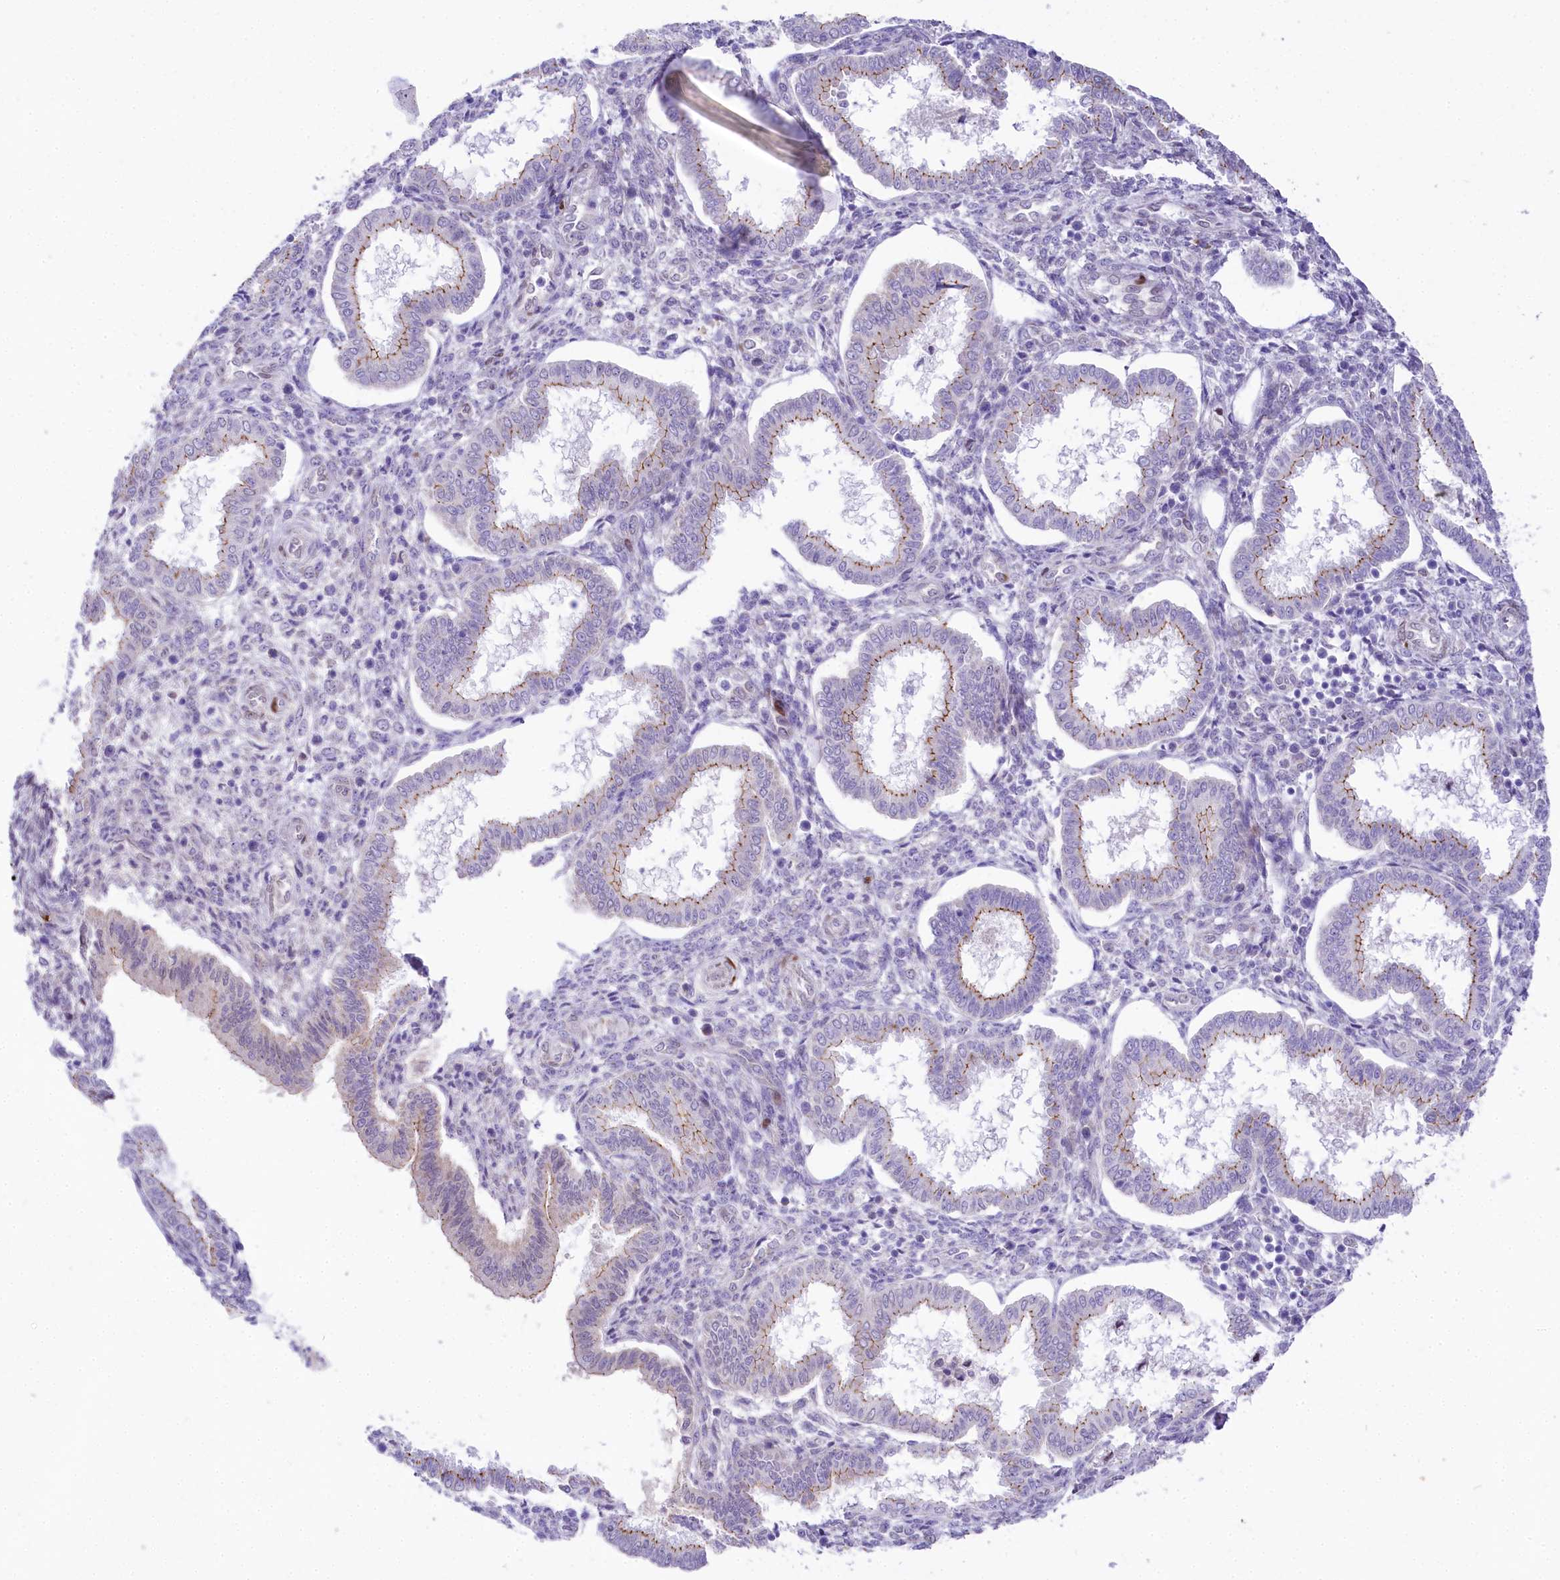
{"staining": {"intensity": "negative", "quantity": "none", "location": "none"}, "tissue": "endometrium", "cell_type": "Cells in endometrial stroma", "image_type": "normal", "snomed": [{"axis": "morphology", "description": "Normal tissue, NOS"}, {"axis": "topography", "description": "Endometrium"}], "caption": "A high-resolution image shows immunohistochemistry staining of unremarkable endometrium, which shows no significant positivity in cells in endometrial stroma.", "gene": "PPIP5K2", "patient": {"sex": "female", "age": 24}}